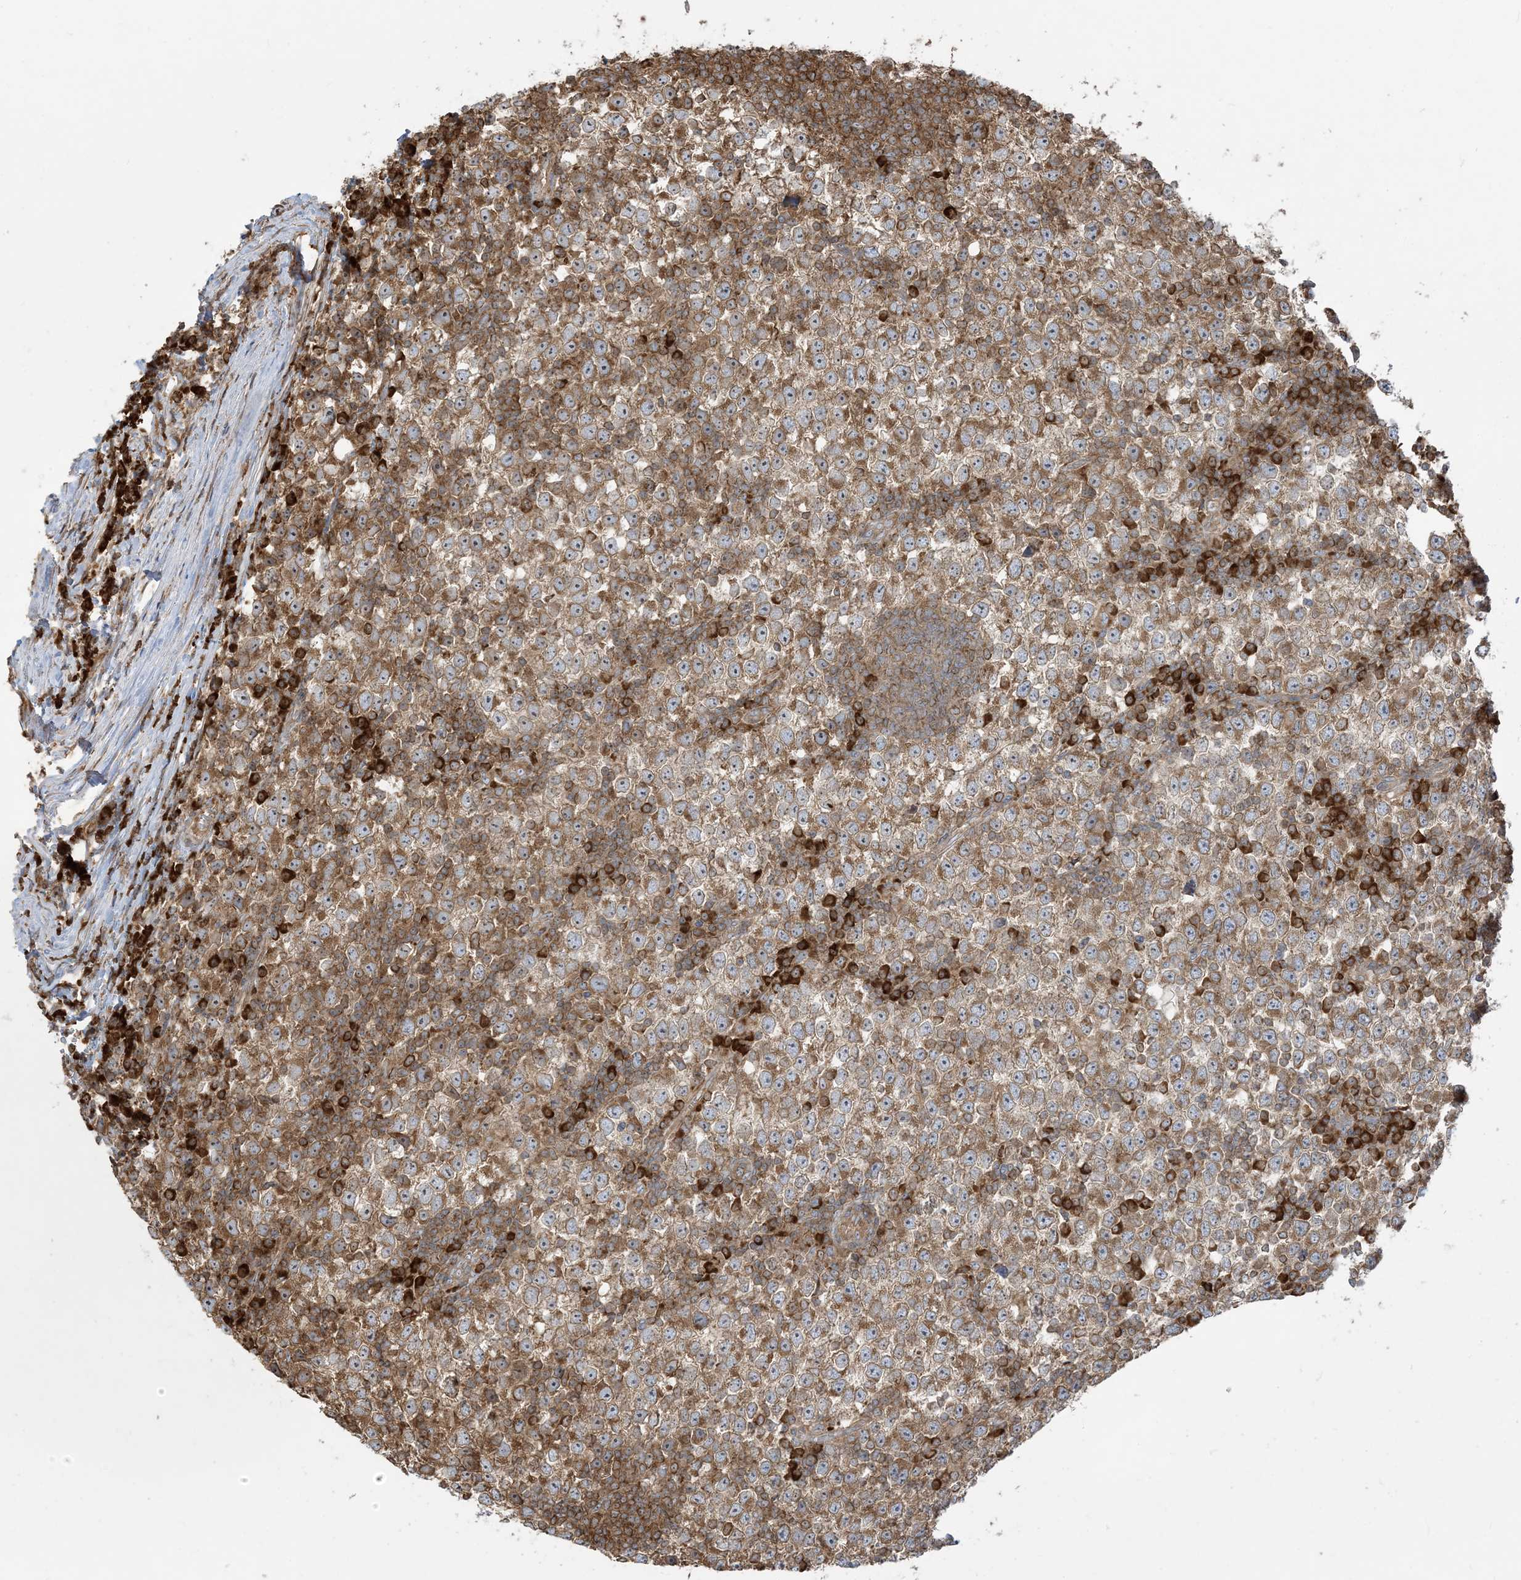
{"staining": {"intensity": "moderate", "quantity": ">75%", "location": "cytoplasmic/membranous"}, "tissue": "testis cancer", "cell_type": "Tumor cells", "image_type": "cancer", "snomed": [{"axis": "morphology", "description": "Seminoma, NOS"}, {"axis": "topography", "description": "Testis"}], "caption": "Brown immunohistochemical staining in testis seminoma exhibits moderate cytoplasmic/membranous staining in approximately >75% of tumor cells.", "gene": "SRP72", "patient": {"sex": "male", "age": 65}}